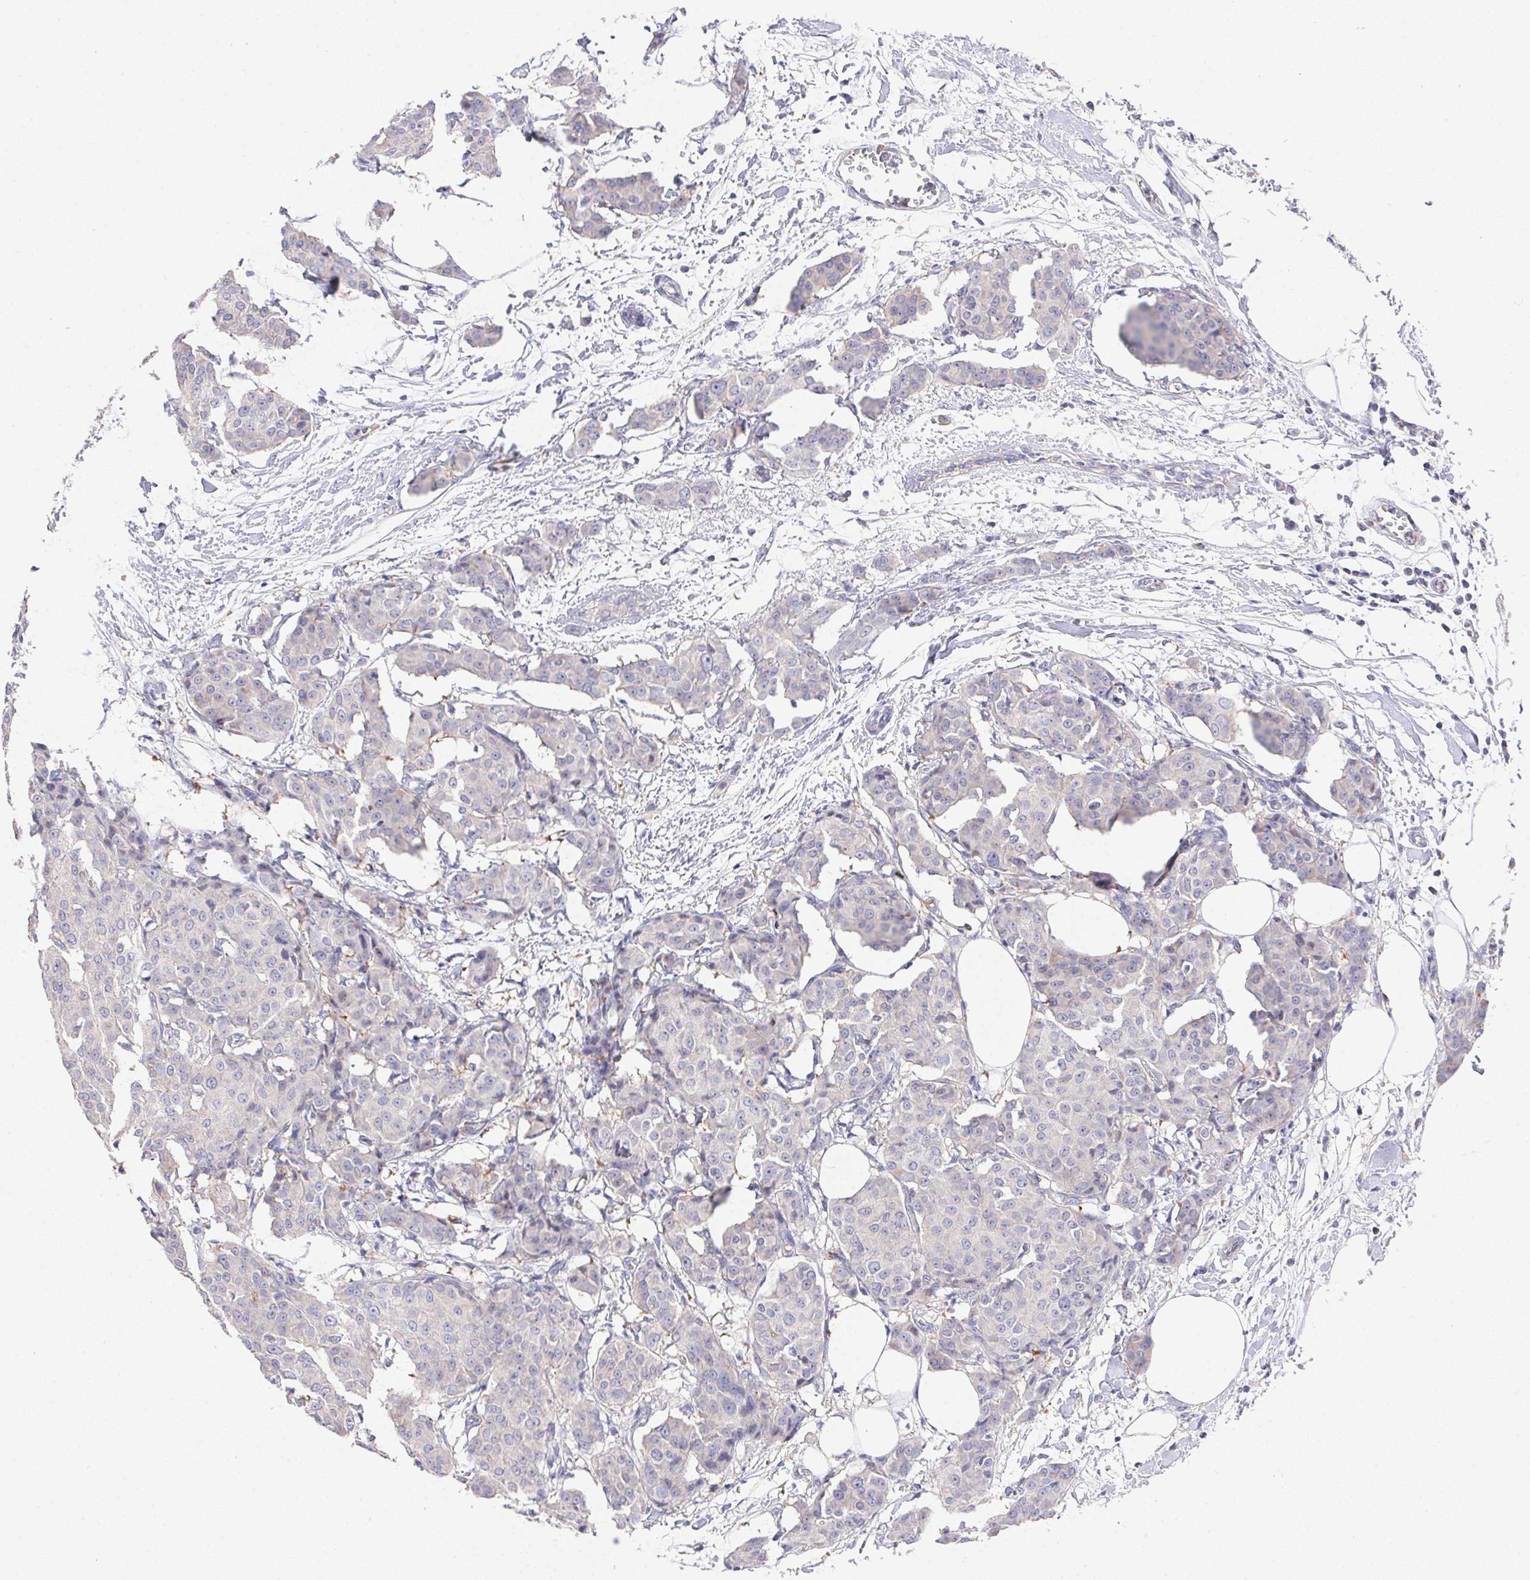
{"staining": {"intensity": "negative", "quantity": "none", "location": "none"}, "tissue": "breast cancer", "cell_type": "Tumor cells", "image_type": "cancer", "snomed": [{"axis": "morphology", "description": "Duct carcinoma"}, {"axis": "topography", "description": "Breast"}], "caption": "Tumor cells show no significant protein expression in breast cancer. (Immunohistochemistry, brightfield microscopy, high magnification).", "gene": "PRG3", "patient": {"sex": "female", "age": 91}}